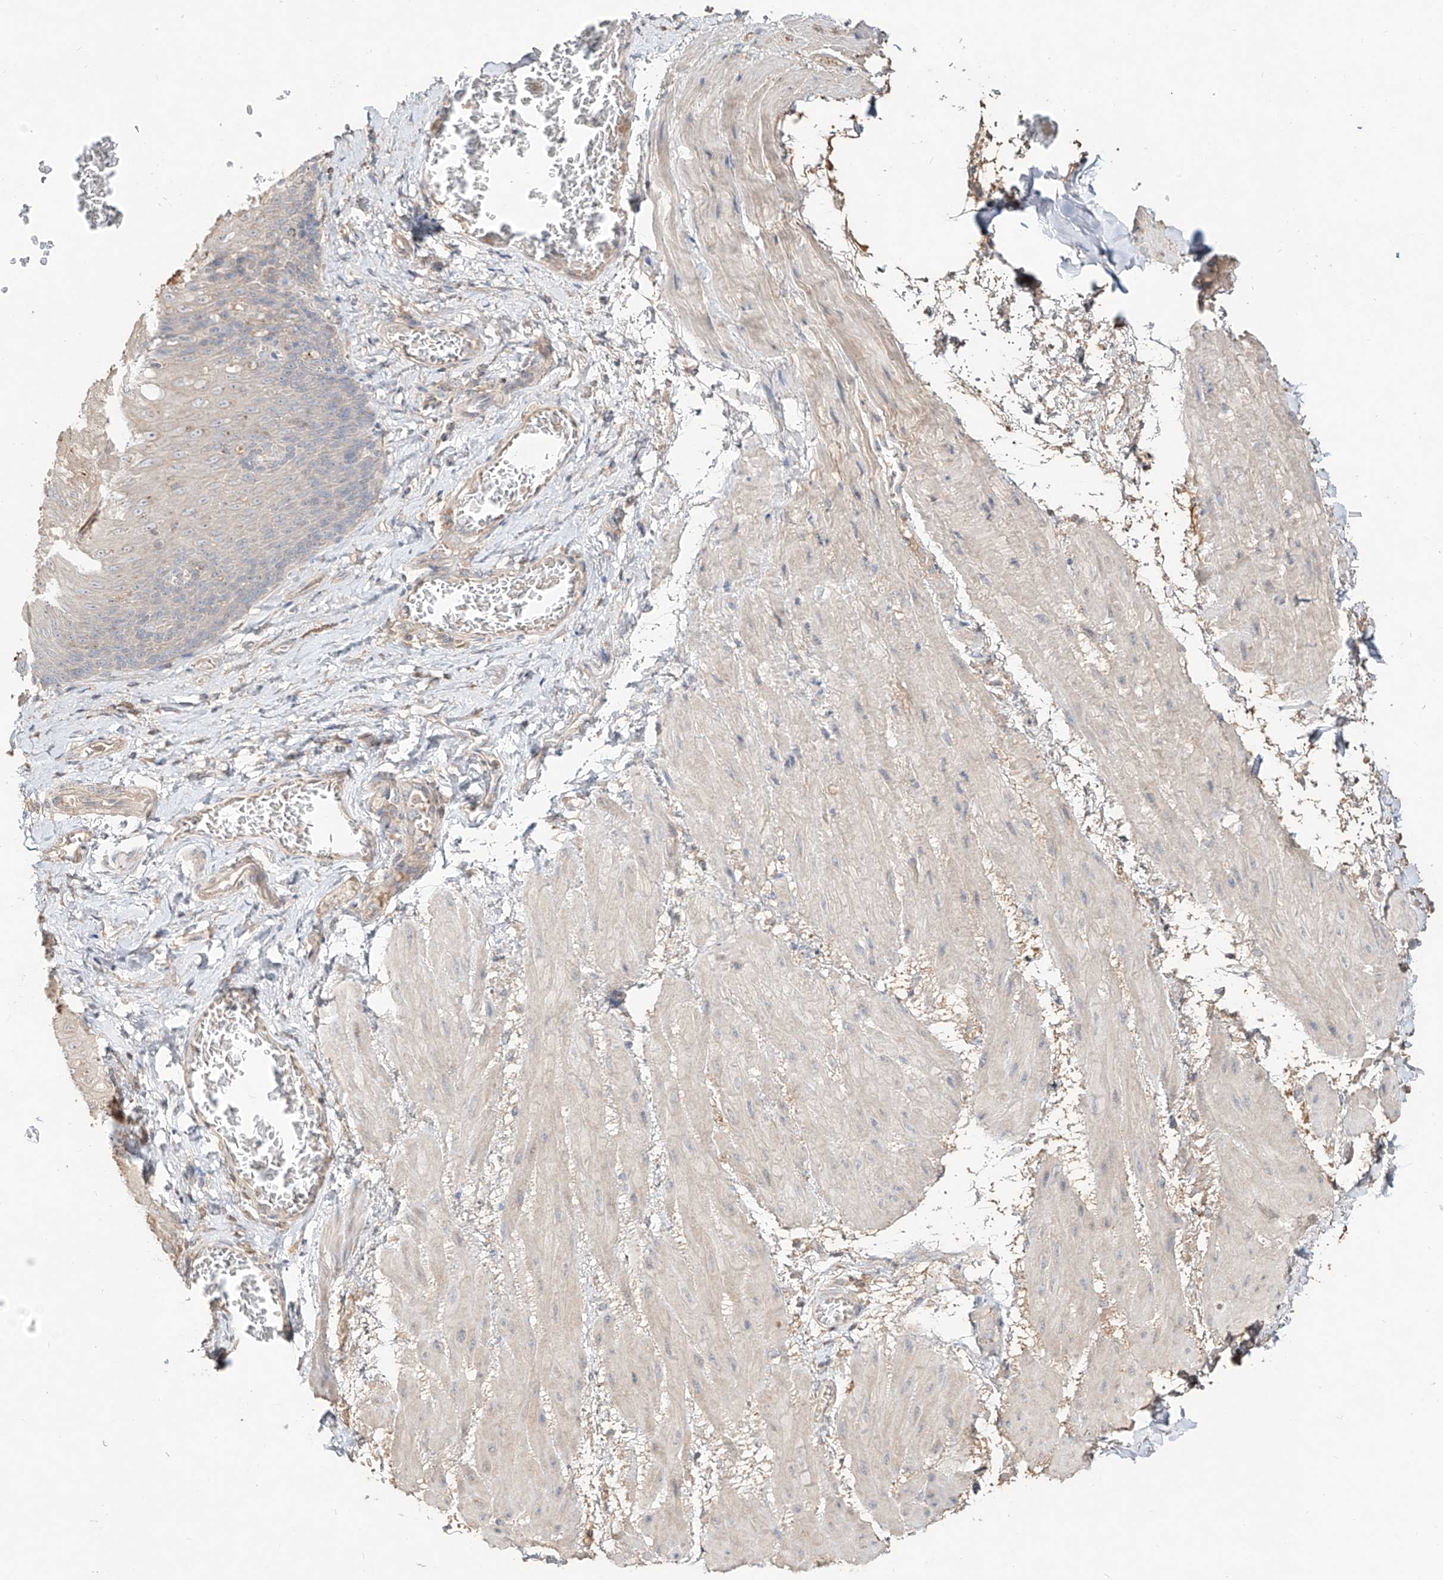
{"staining": {"intensity": "strong", "quantity": "<25%", "location": "cytoplasmic/membranous"}, "tissue": "esophagus", "cell_type": "Squamous epithelial cells", "image_type": "normal", "snomed": [{"axis": "morphology", "description": "Normal tissue, NOS"}, {"axis": "topography", "description": "Esophagus"}], "caption": "Normal esophagus exhibits strong cytoplasmic/membranous expression in approximately <25% of squamous epithelial cells, visualized by immunohistochemistry. (brown staining indicates protein expression, while blue staining denotes nuclei).", "gene": "ERO1A", "patient": {"sex": "male", "age": 48}}